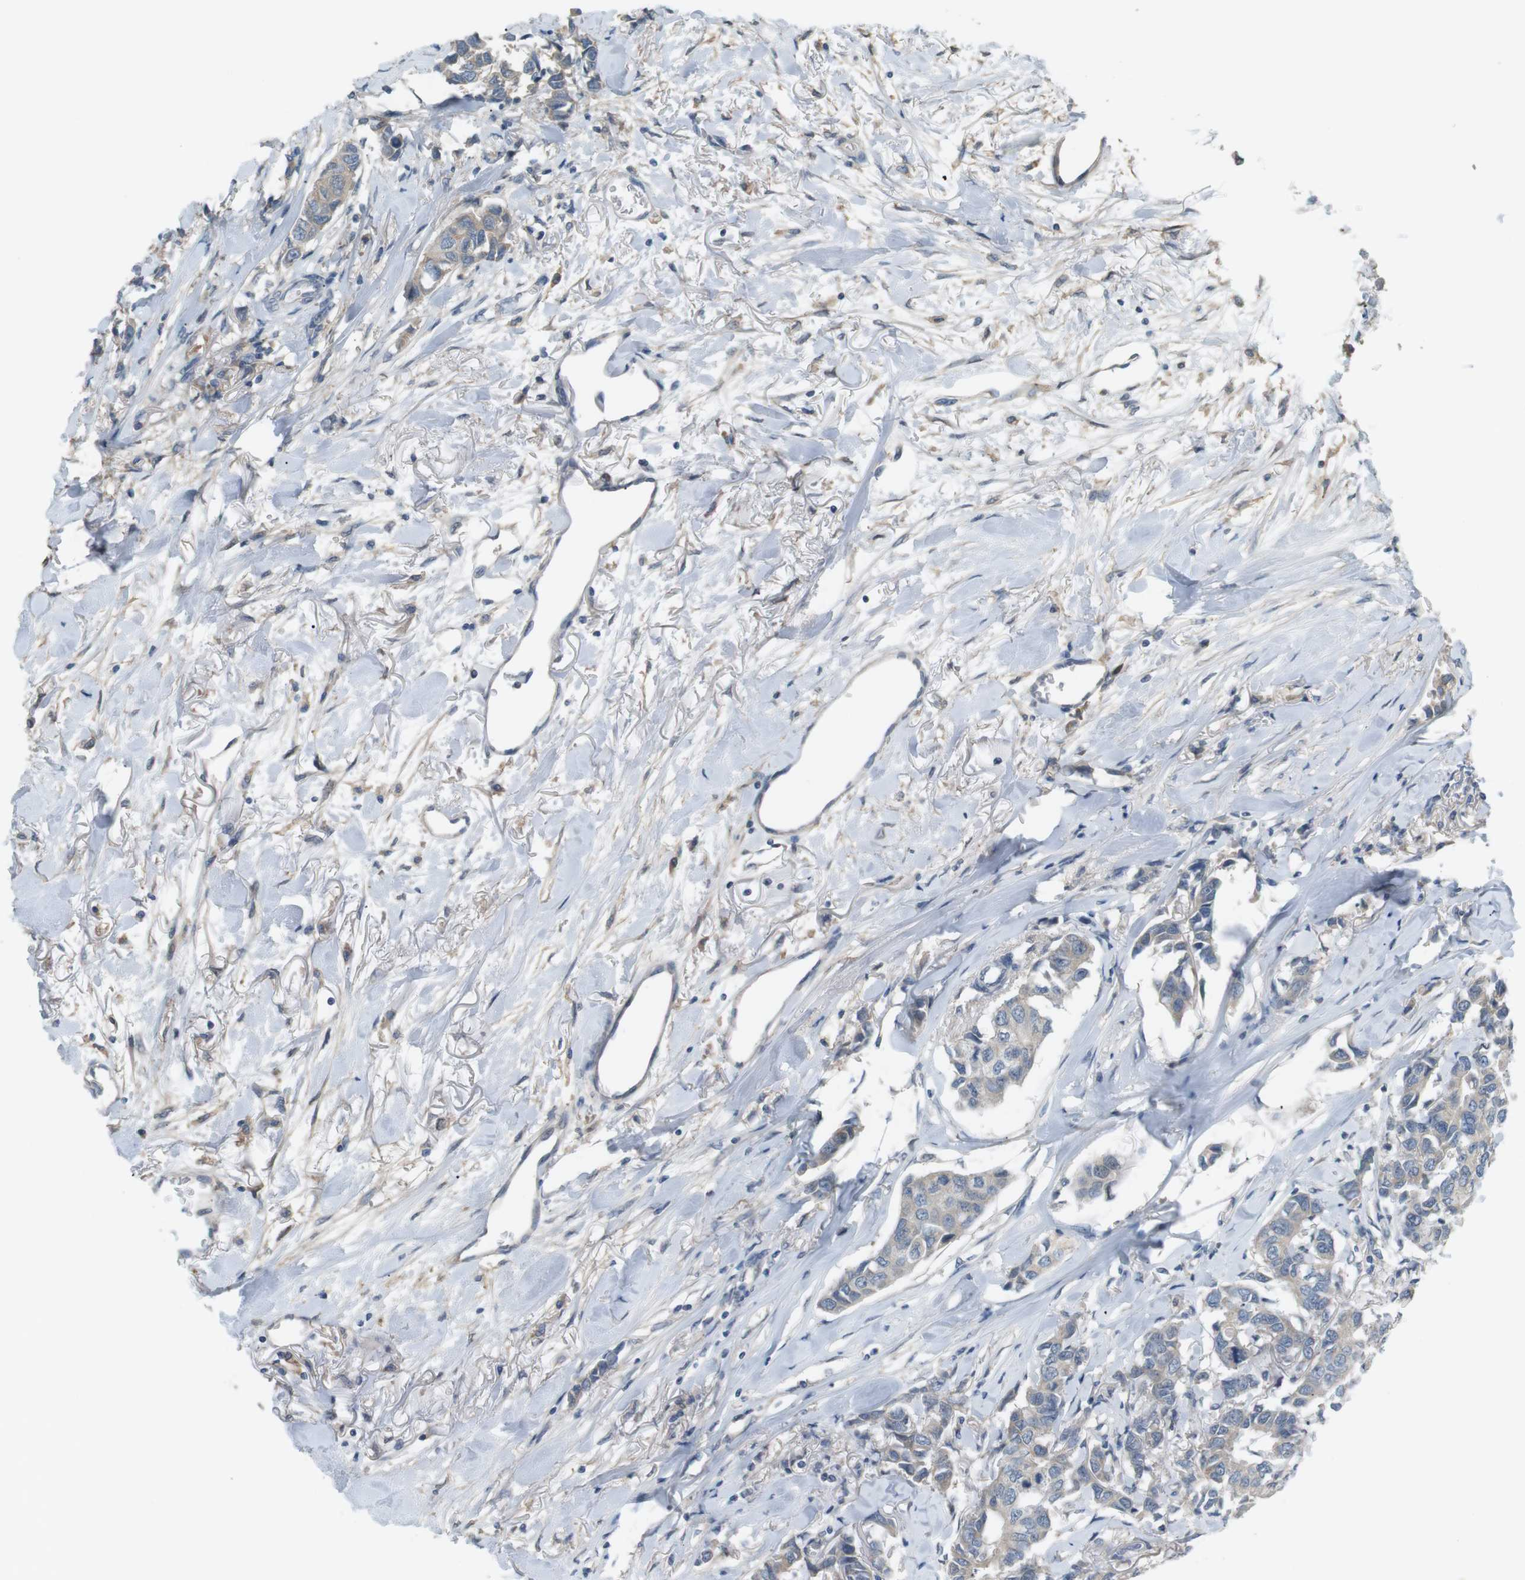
{"staining": {"intensity": "weak", "quantity": "<25%", "location": "cytoplasmic/membranous"}, "tissue": "breast cancer", "cell_type": "Tumor cells", "image_type": "cancer", "snomed": [{"axis": "morphology", "description": "Duct carcinoma"}, {"axis": "topography", "description": "Breast"}], "caption": "Tumor cells show no significant protein positivity in breast cancer.", "gene": "RTN3", "patient": {"sex": "female", "age": 80}}